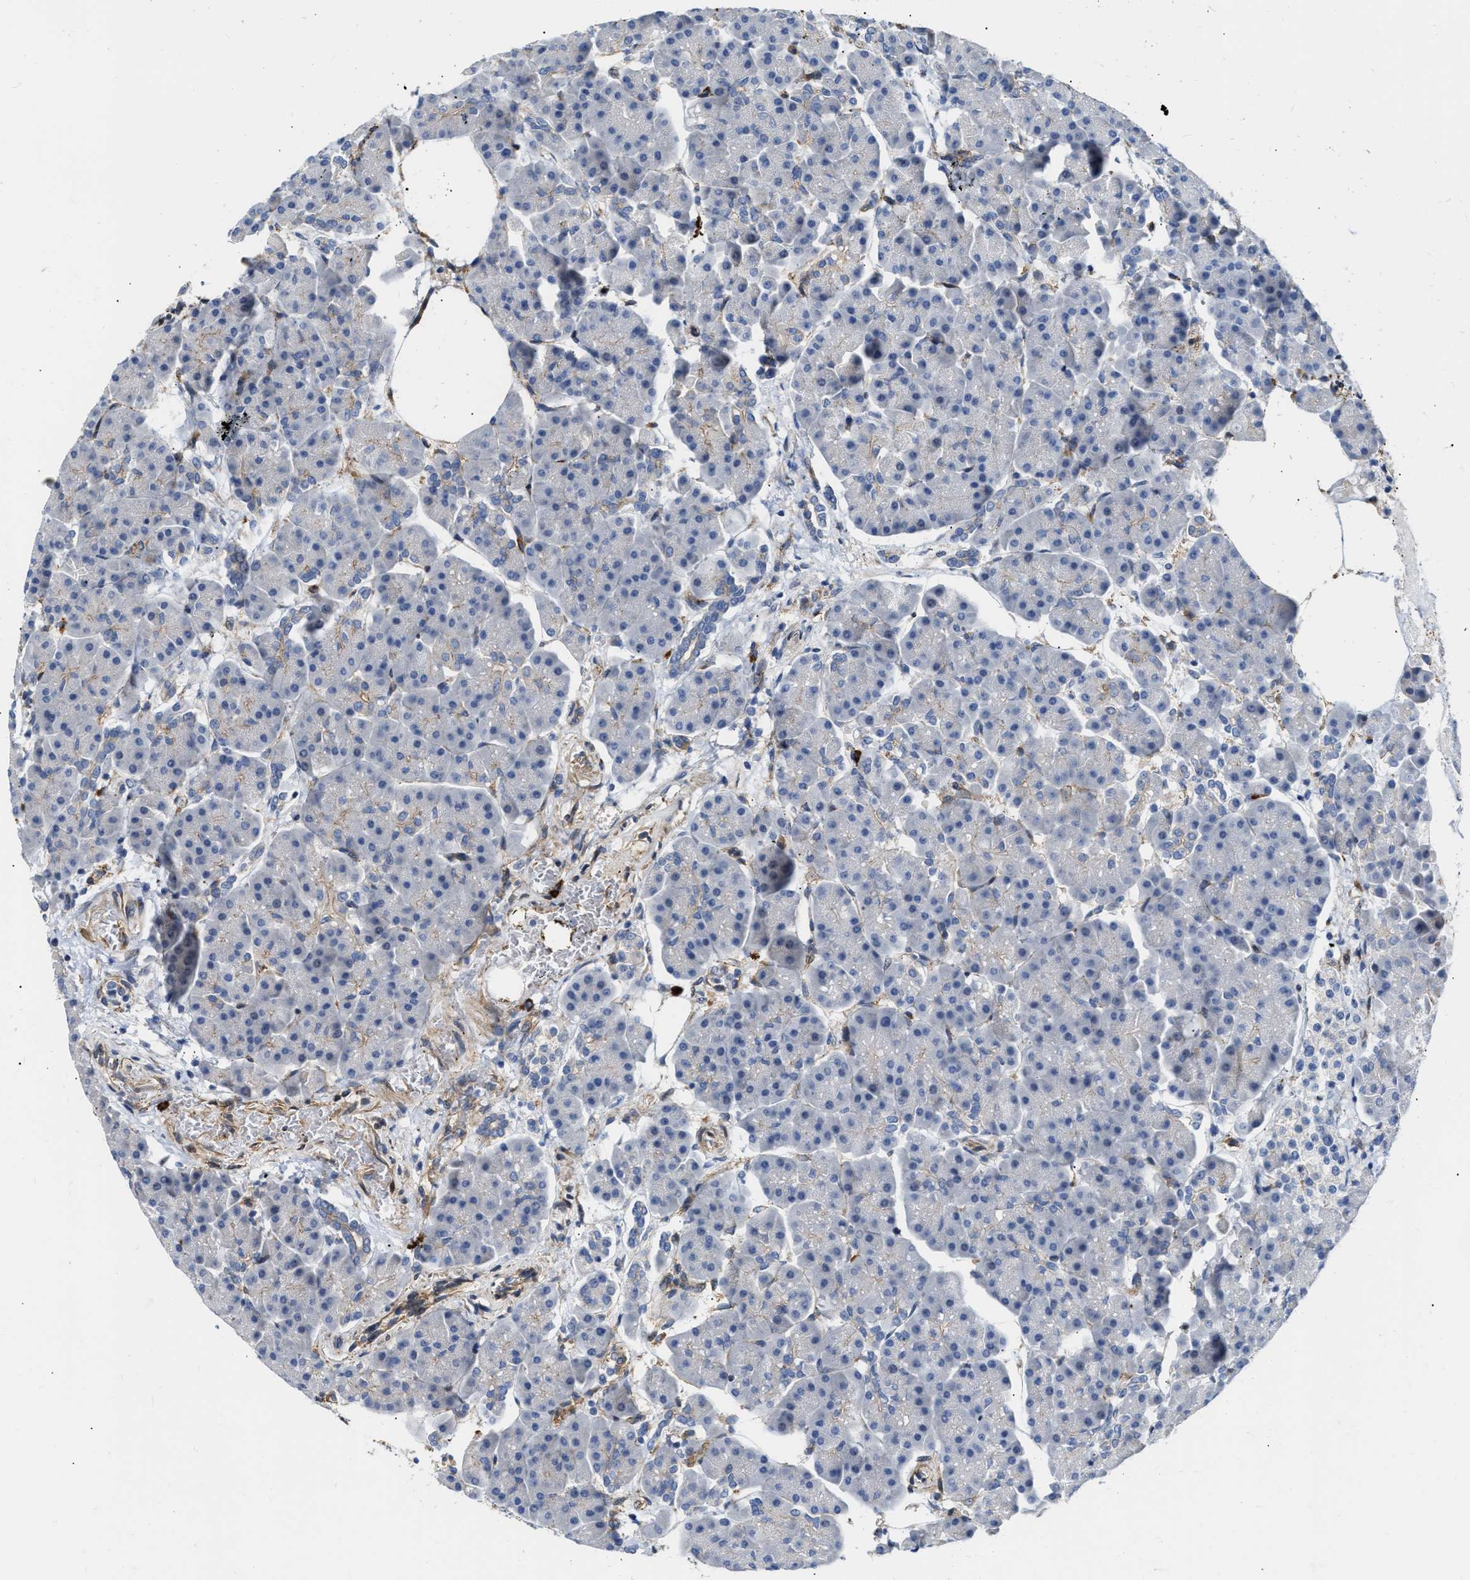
{"staining": {"intensity": "negative", "quantity": "none", "location": "none"}, "tissue": "pancreas", "cell_type": "Exocrine glandular cells", "image_type": "normal", "snomed": [{"axis": "morphology", "description": "Normal tissue, NOS"}, {"axis": "topography", "description": "Pancreas"}], "caption": "IHC histopathology image of normal human pancreas stained for a protein (brown), which demonstrates no expression in exocrine glandular cells.", "gene": "FHL1", "patient": {"sex": "female", "age": 70}}